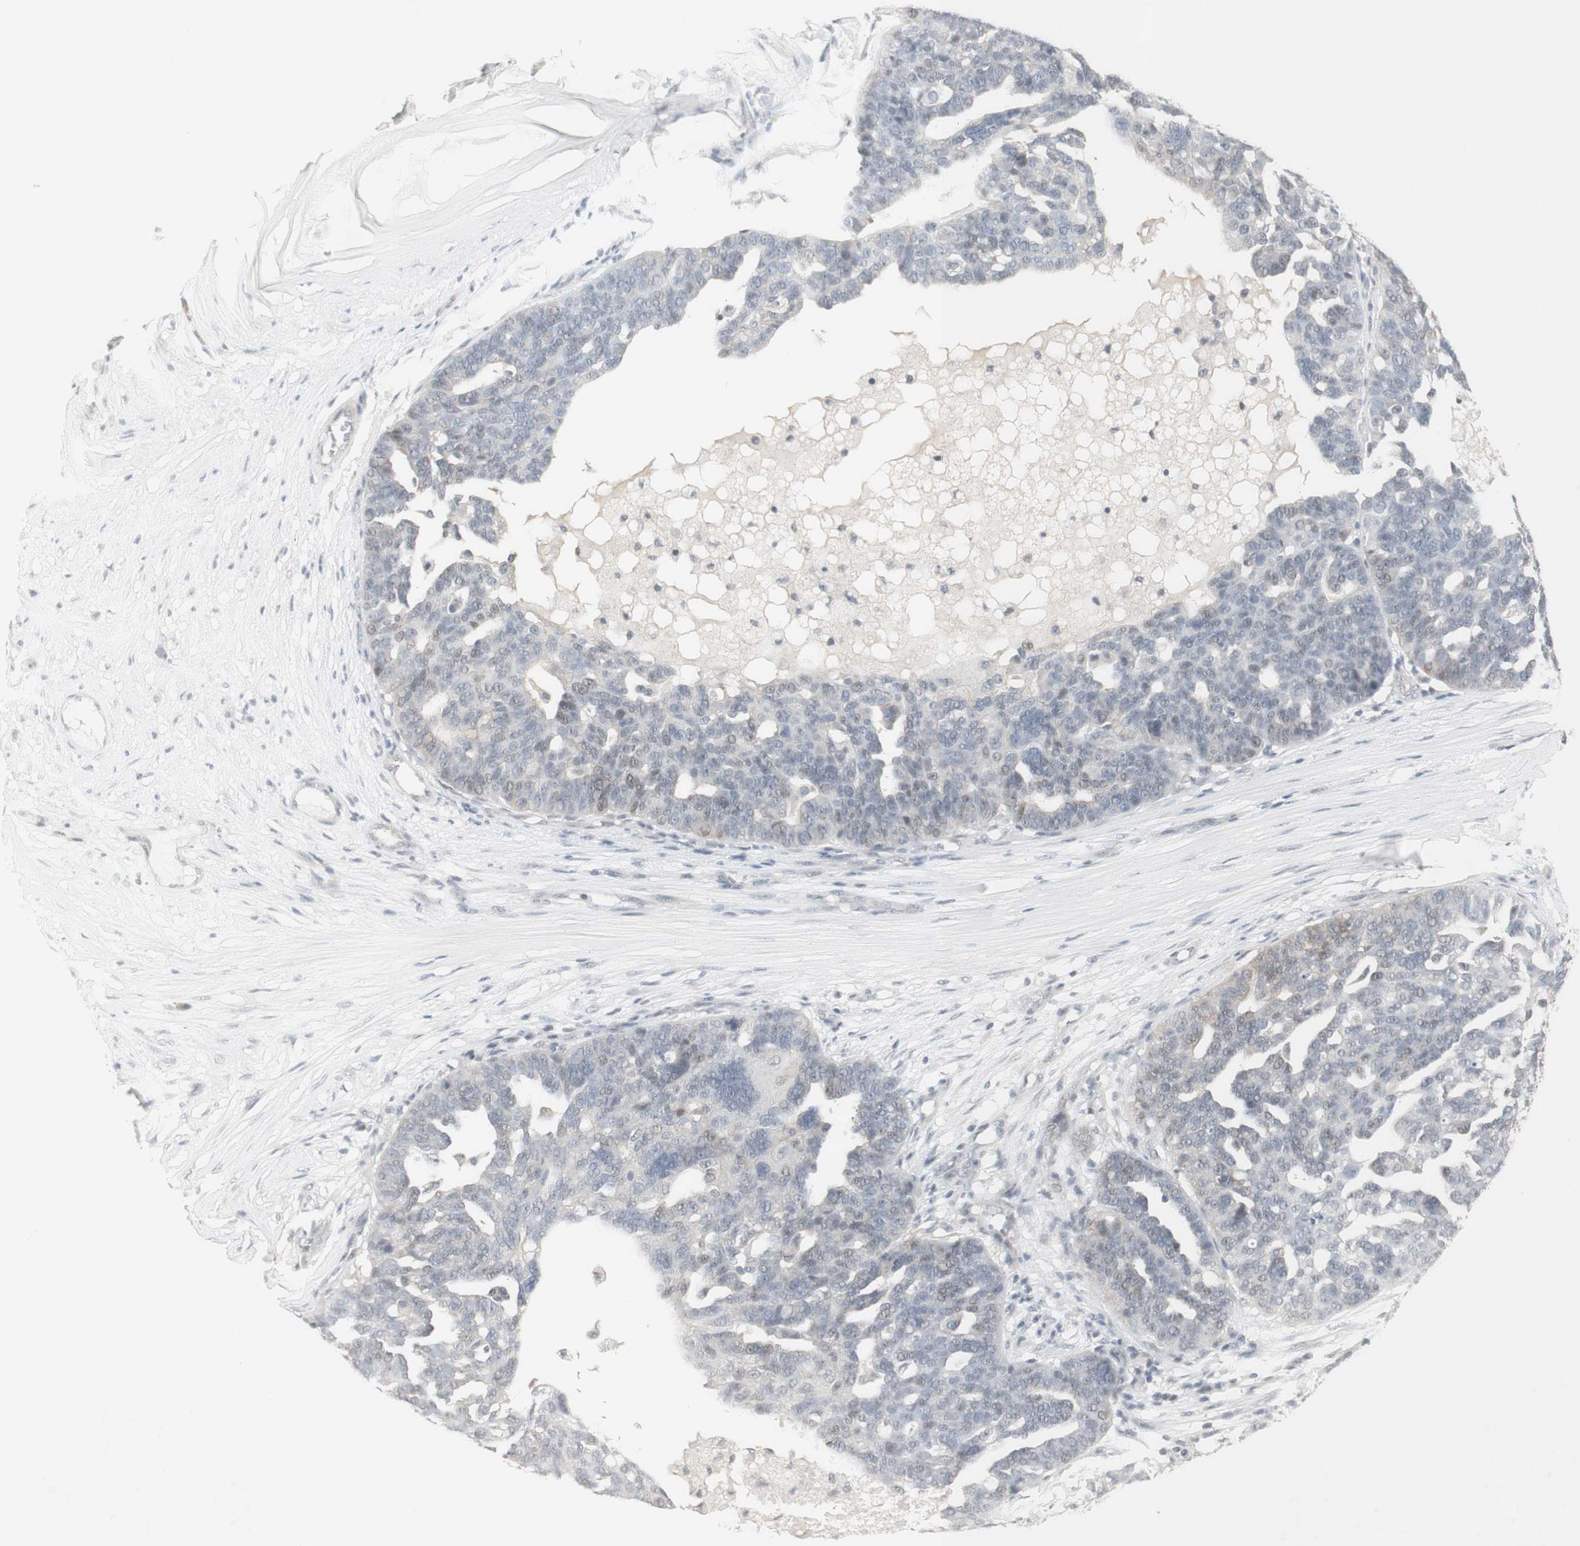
{"staining": {"intensity": "weak", "quantity": "<25%", "location": "cytoplasmic/membranous"}, "tissue": "ovarian cancer", "cell_type": "Tumor cells", "image_type": "cancer", "snomed": [{"axis": "morphology", "description": "Cystadenocarcinoma, serous, NOS"}, {"axis": "topography", "description": "Ovary"}], "caption": "IHC photomicrograph of neoplastic tissue: human ovarian cancer stained with DAB reveals no significant protein positivity in tumor cells. The staining was performed using DAB to visualize the protein expression in brown, while the nuclei were stained in blue with hematoxylin (Magnification: 20x).", "gene": "C1orf116", "patient": {"sex": "female", "age": 59}}